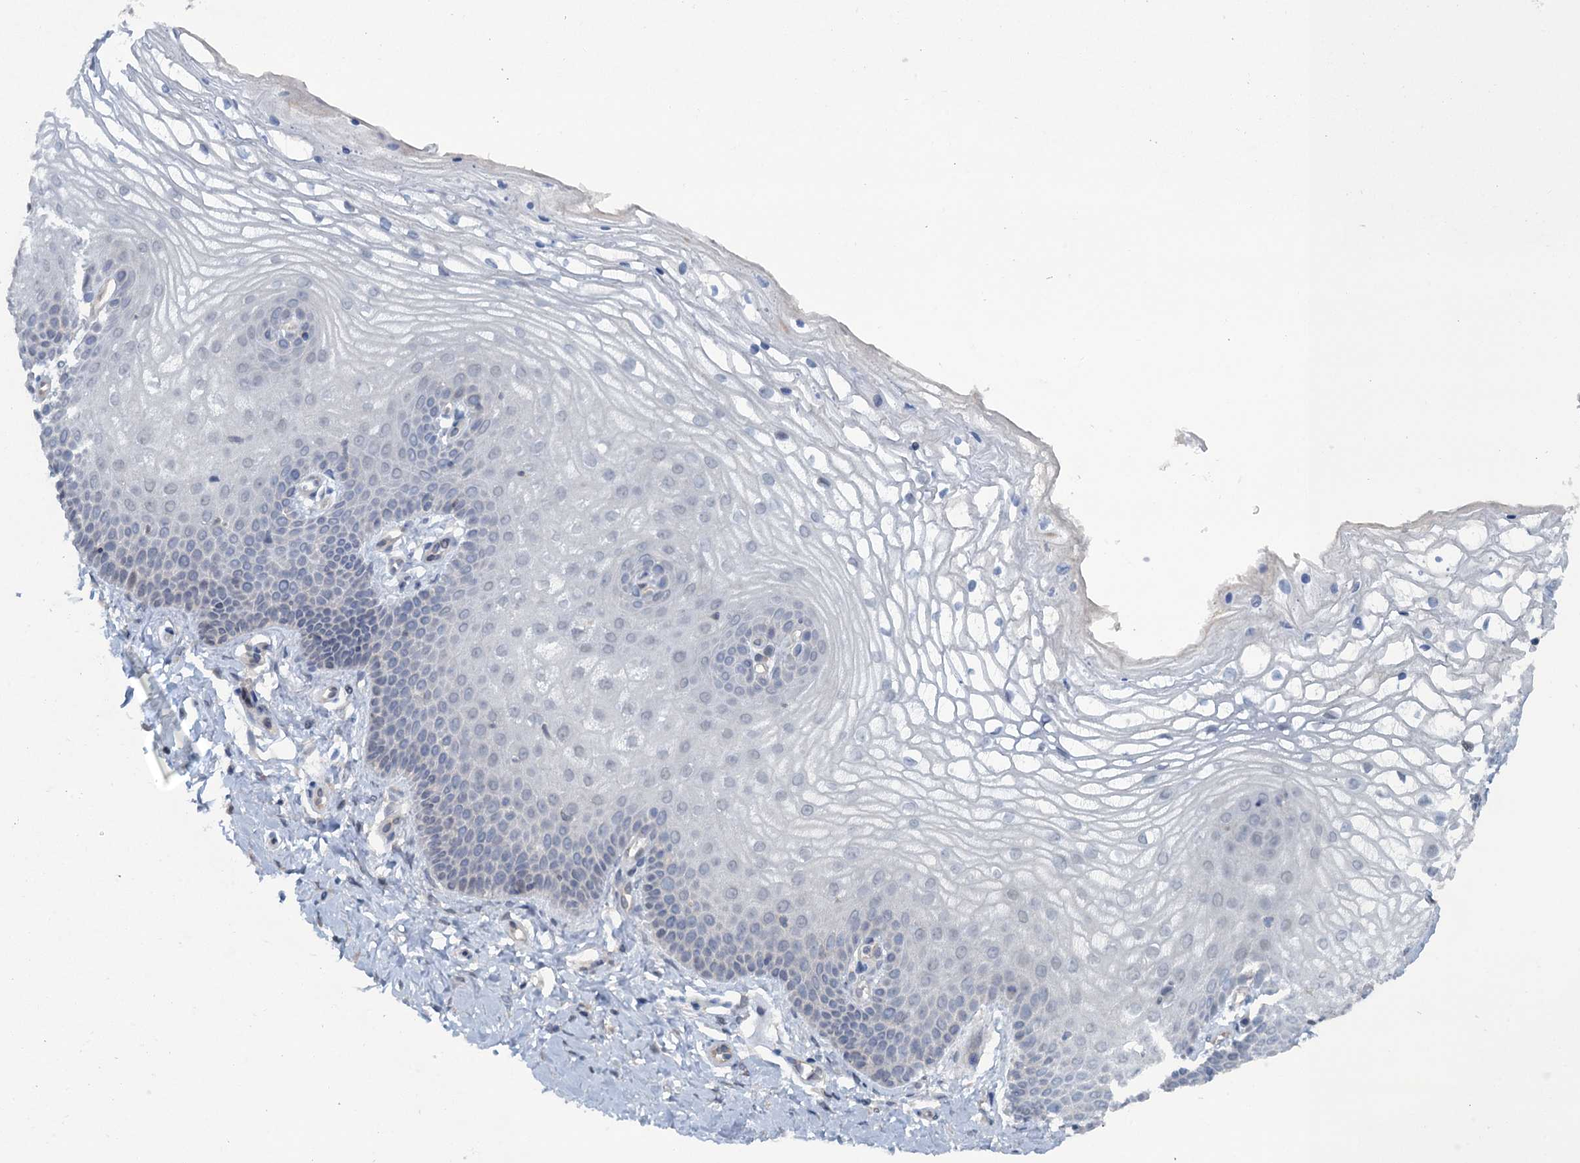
{"staining": {"intensity": "negative", "quantity": "none", "location": "none"}, "tissue": "vagina", "cell_type": "Squamous epithelial cells", "image_type": "normal", "snomed": [{"axis": "morphology", "description": "Normal tissue, NOS"}, {"axis": "topography", "description": "Vagina"}], "caption": "IHC of normal human vagina reveals no positivity in squamous epithelial cells.", "gene": "MYO16", "patient": {"sex": "female", "age": 68}}